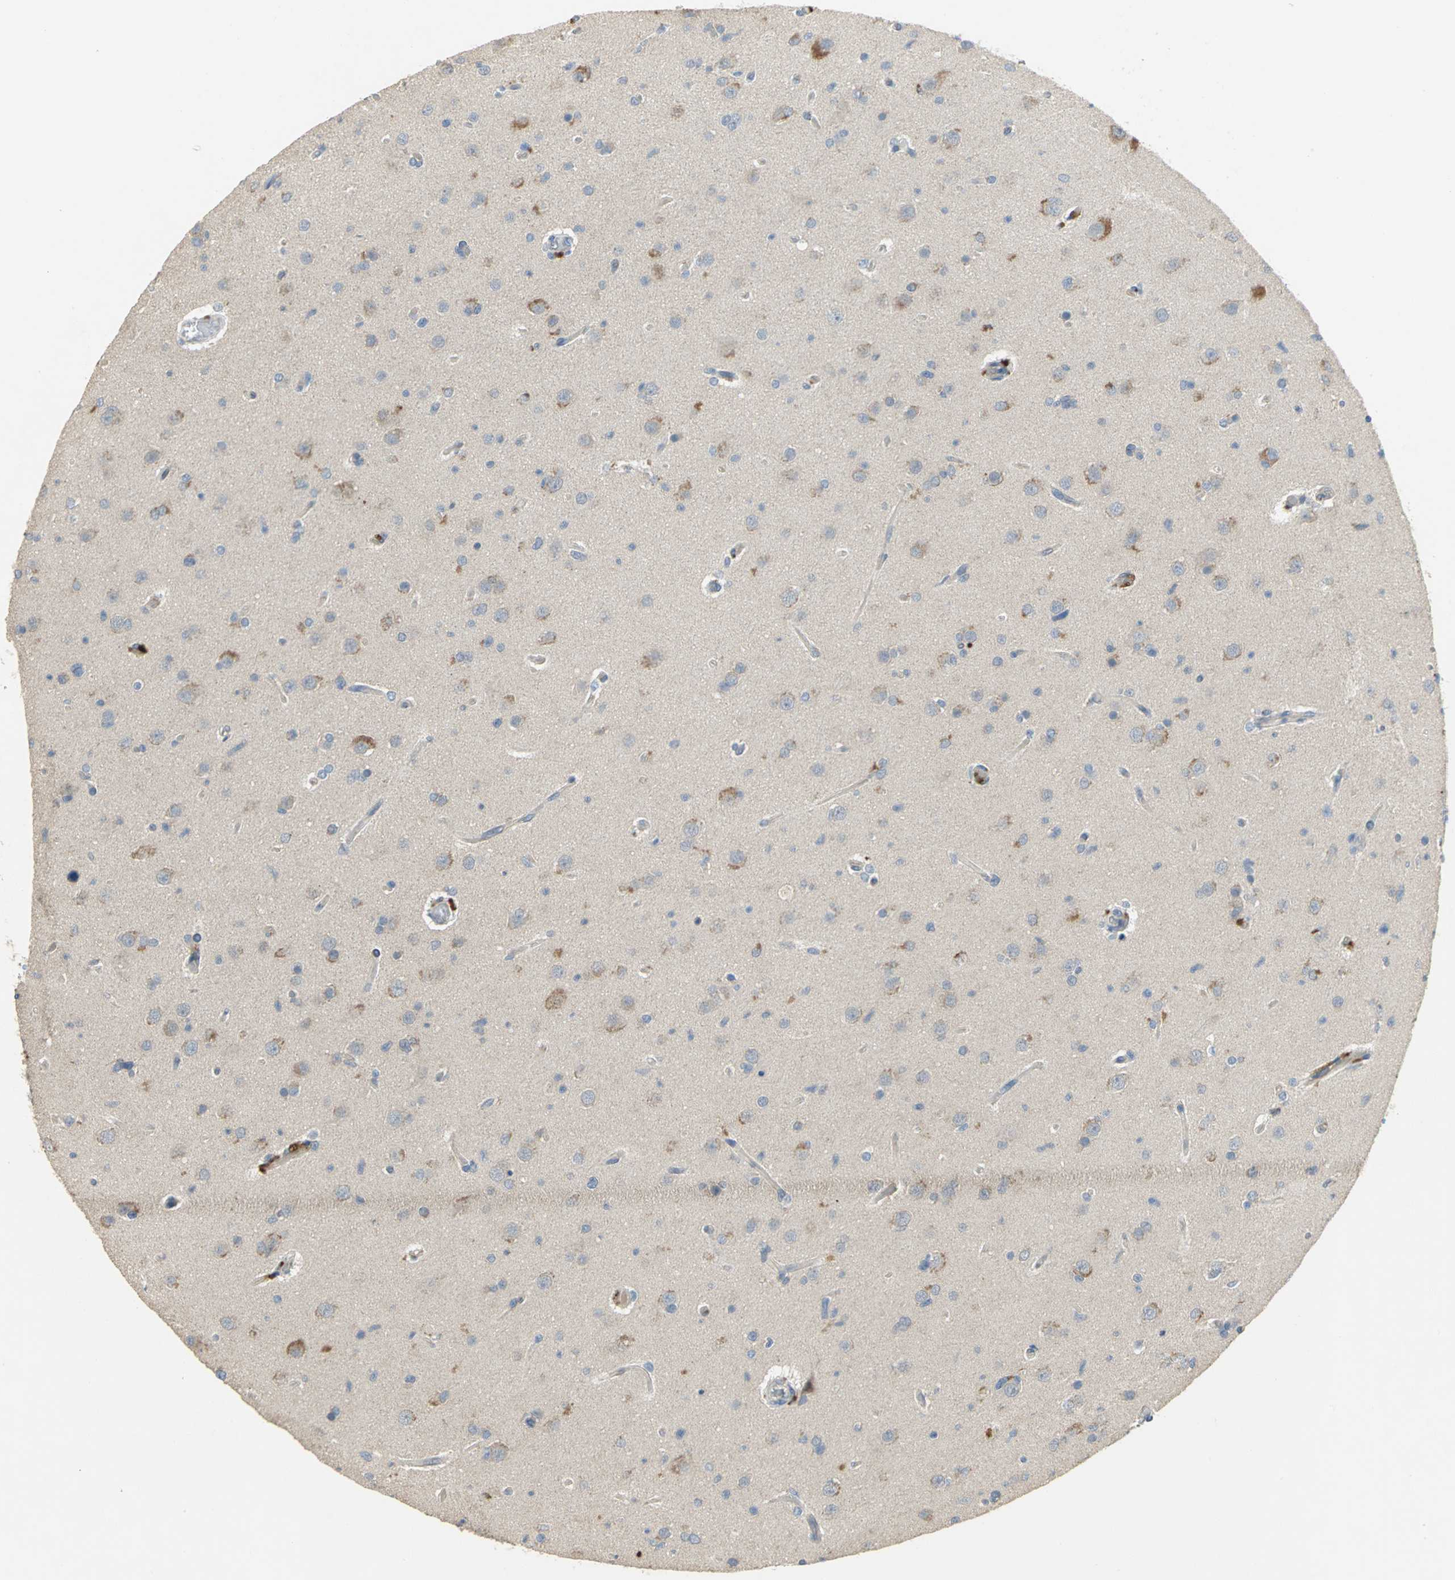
{"staining": {"intensity": "weak", "quantity": "25%-75%", "location": "cytoplasmic/membranous"}, "tissue": "glioma", "cell_type": "Tumor cells", "image_type": "cancer", "snomed": [{"axis": "morphology", "description": "Glioma, malignant, High grade"}, {"axis": "topography", "description": "Brain"}], "caption": "Protein expression analysis of human malignant high-grade glioma reveals weak cytoplasmic/membranous staining in approximately 25%-75% of tumor cells.", "gene": "IL17RB", "patient": {"sex": "male", "age": 33}}